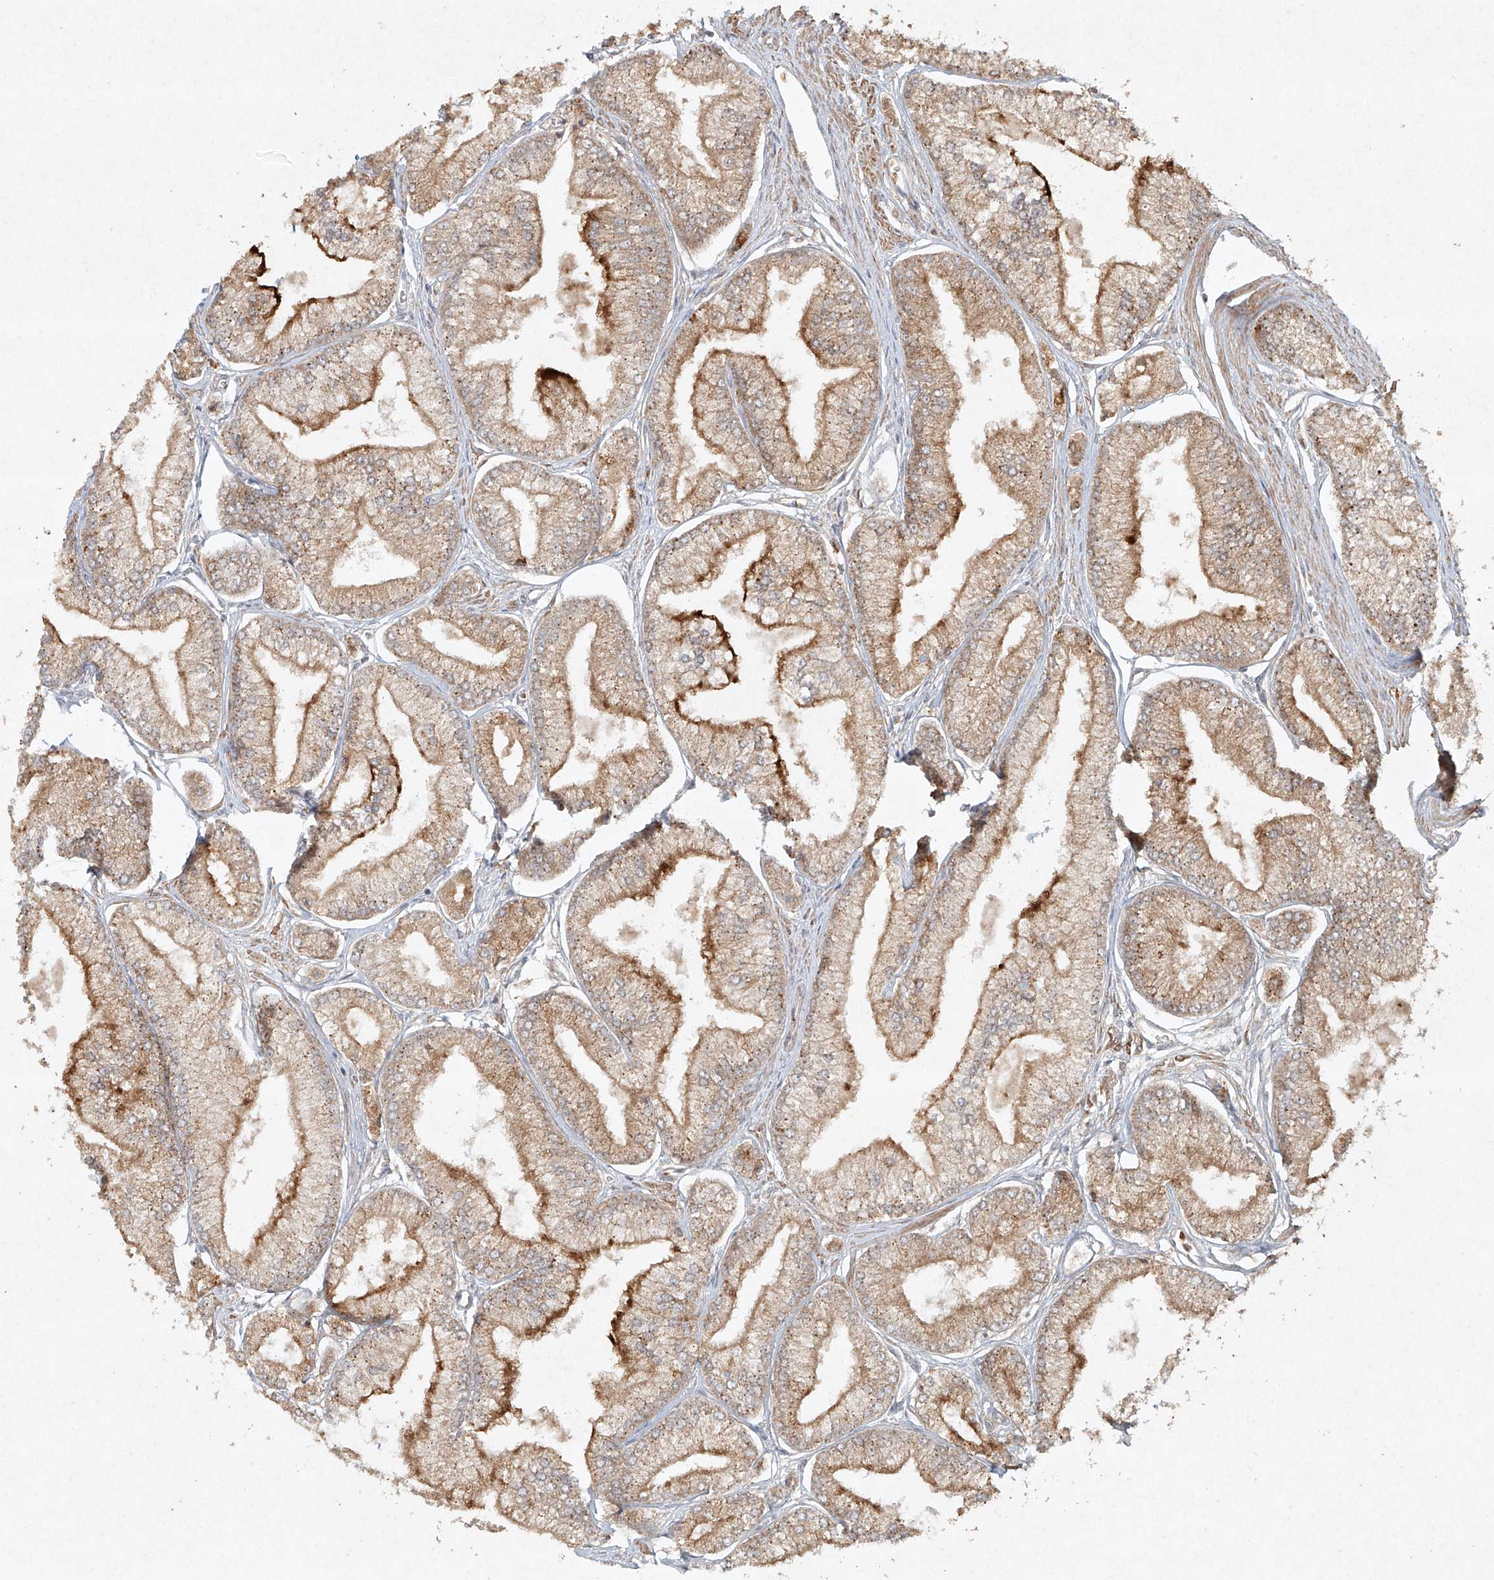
{"staining": {"intensity": "moderate", "quantity": ">75%", "location": "cytoplasmic/membranous"}, "tissue": "prostate cancer", "cell_type": "Tumor cells", "image_type": "cancer", "snomed": [{"axis": "morphology", "description": "Adenocarcinoma, Low grade"}, {"axis": "topography", "description": "Prostate"}], "caption": "High-power microscopy captured an IHC image of prostate cancer (low-grade adenocarcinoma), revealing moderate cytoplasmic/membranous staining in about >75% of tumor cells.", "gene": "CYYR1", "patient": {"sex": "male", "age": 52}}